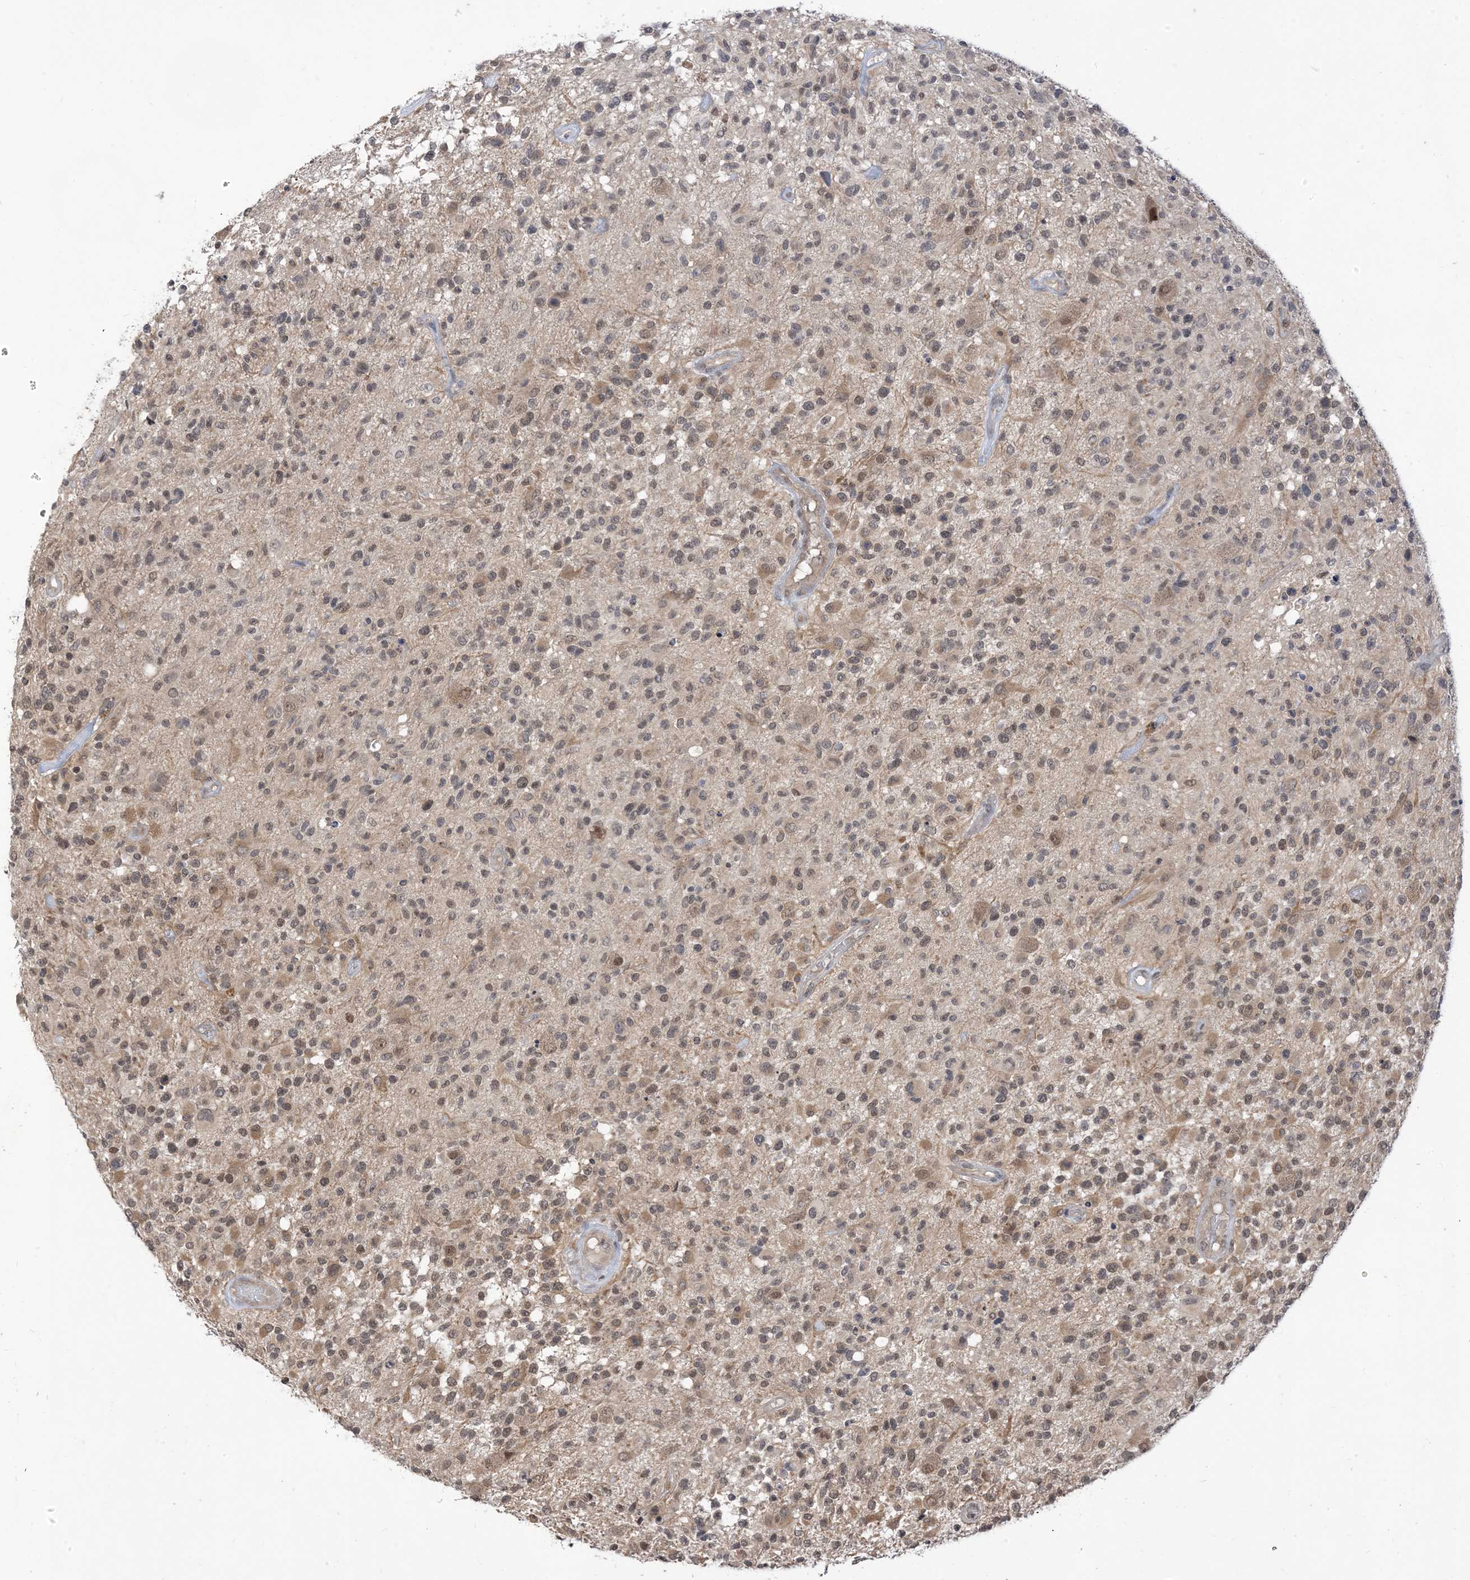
{"staining": {"intensity": "weak", "quantity": "25%-75%", "location": "cytoplasmic/membranous"}, "tissue": "glioma", "cell_type": "Tumor cells", "image_type": "cancer", "snomed": [{"axis": "morphology", "description": "Glioma, malignant, High grade"}, {"axis": "morphology", "description": "Glioblastoma, NOS"}, {"axis": "topography", "description": "Brain"}], "caption": "About 25%-75% of tumor cells in malignant glioma (high-grade) reveal weak cytoplasmic/membranous protein expression as visualized by brown immunohistochemical staining.", "gene": "RANBP9", "patient": {"sex": "male", "age": 60}}